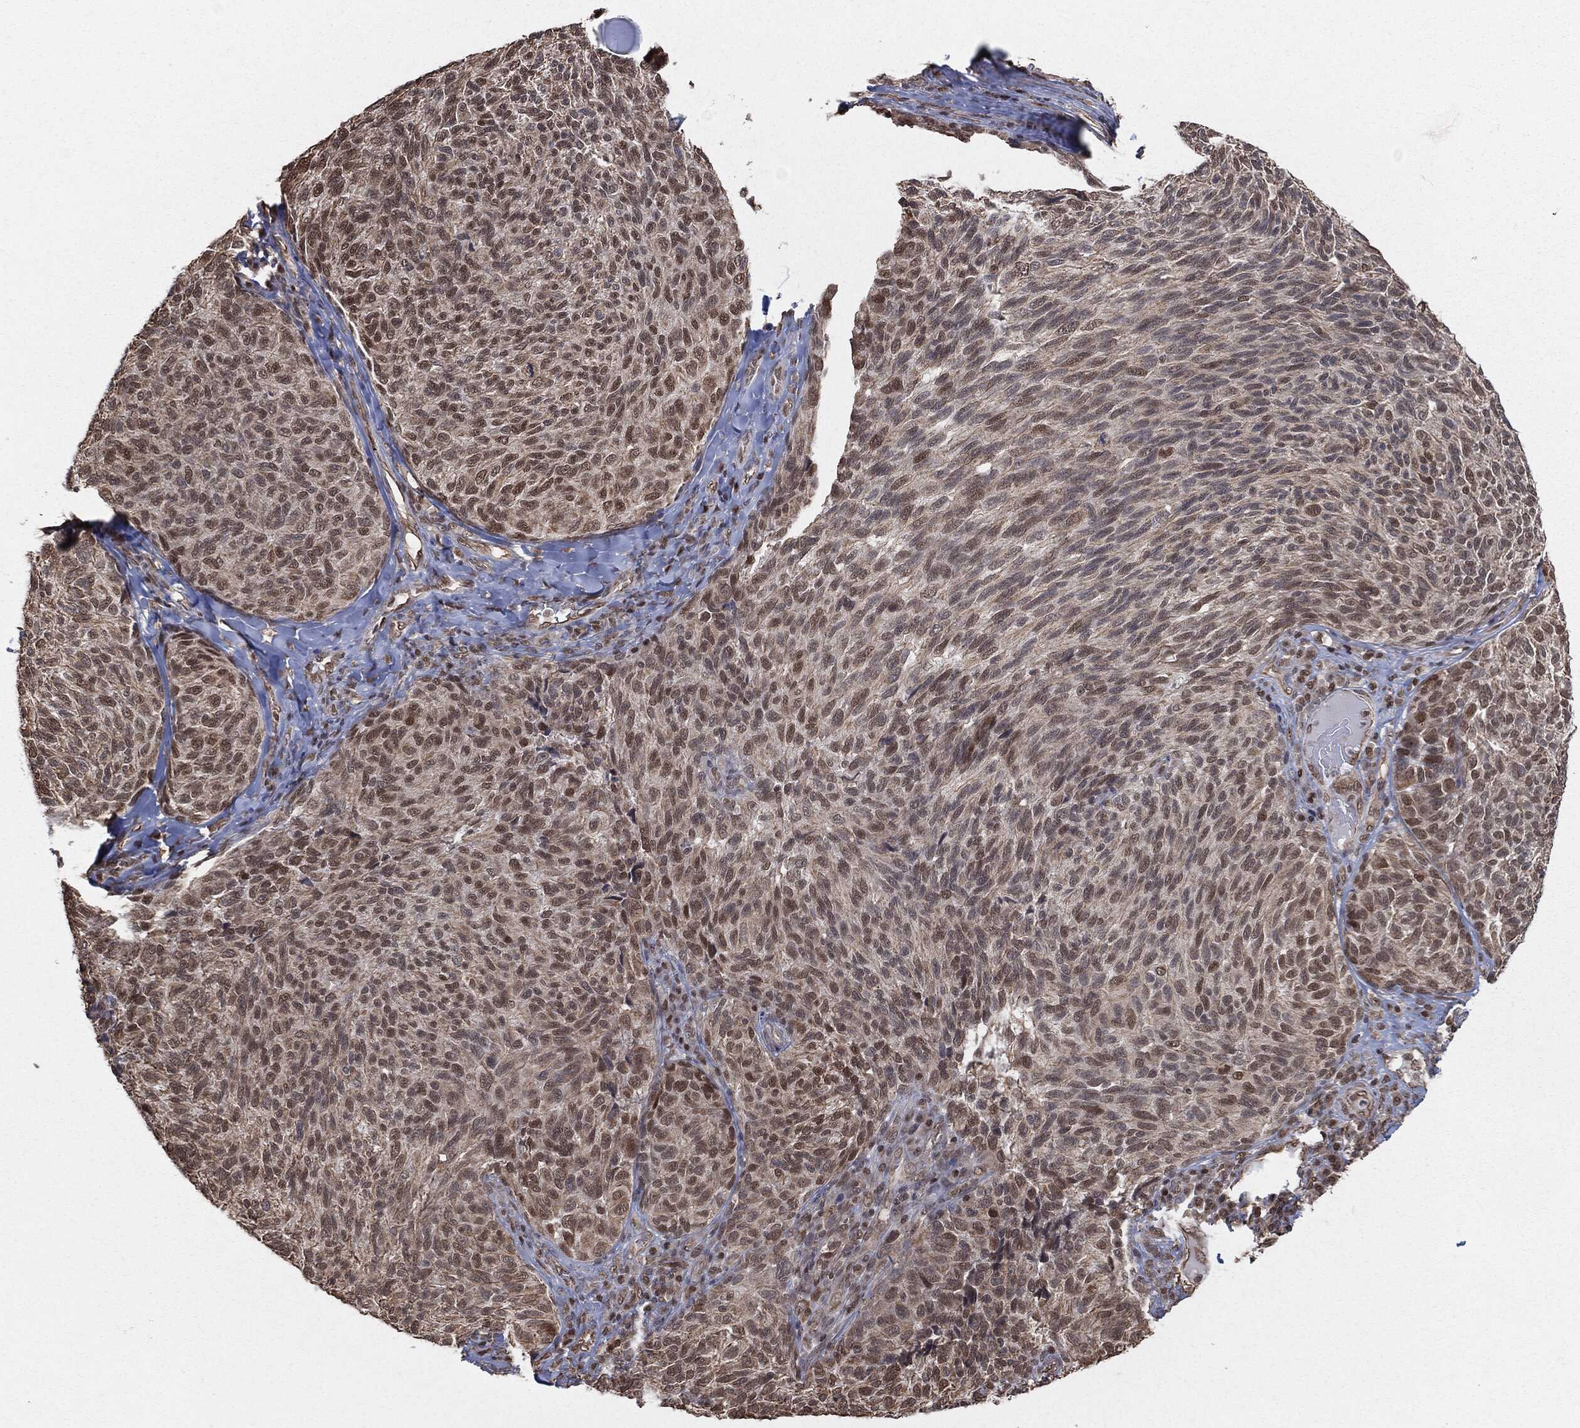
{"staining": {"intensity": "moderate", "quantity": "25%-75%", "location": "nuclear"}, "tissue": "melanoma", "cell_type": "Tumor cells", "image_type": "cancer", "snomed": [{"axis": "morphology", "description": "Malignant melanoma, NOS"}, {"axis": "topography", "description": "Skin"}], "caption": "DAB (3,3'-diaminobenzidine) immunohistochemical staining of malignant melanoma exhibits moderate nuclear protein positivity in approximately 25%-75% of tumor cells.", "gene": "TP53RK", "patient": {"sex": "female", "age": 73}}